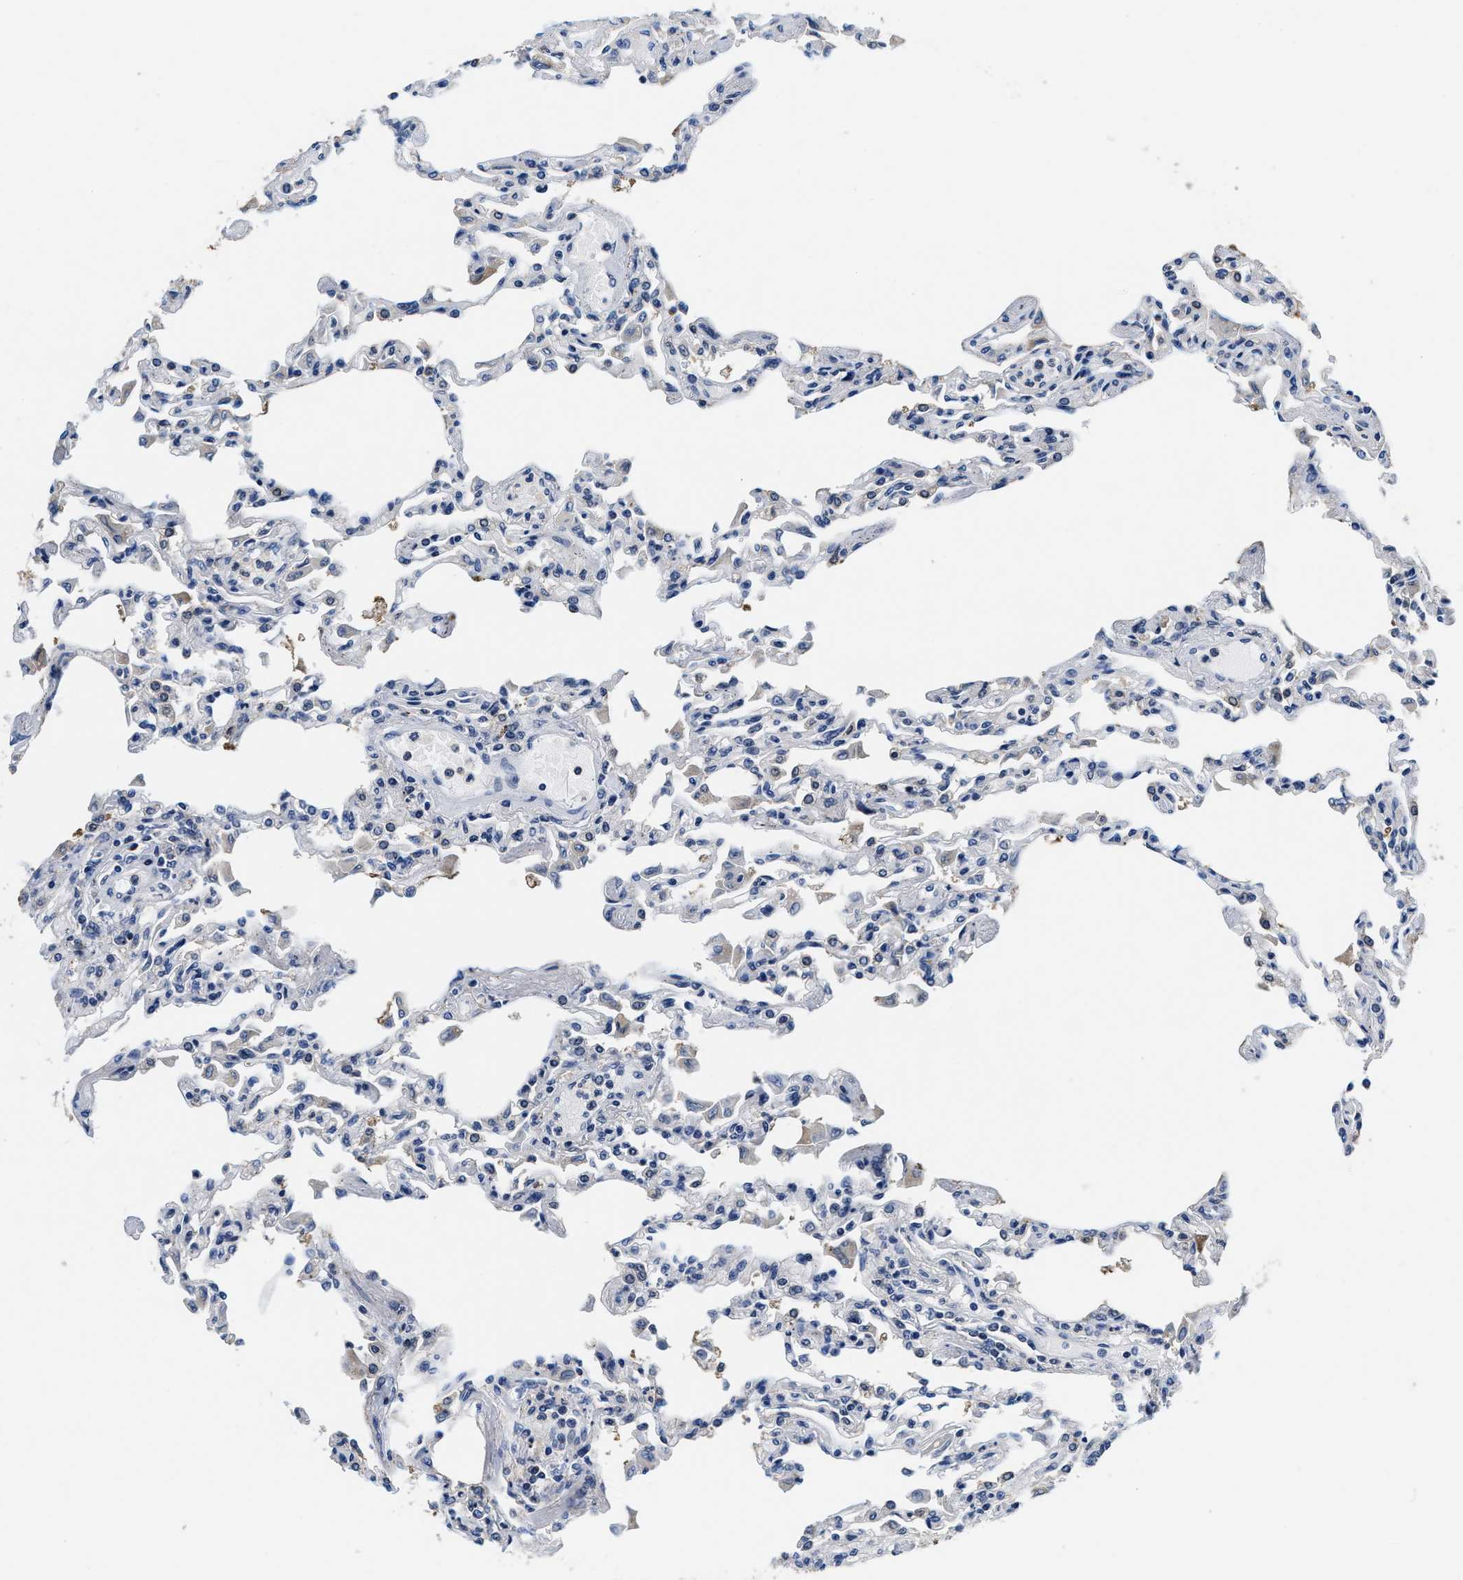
{"staining": {"intensity": "negative", "quantity": "none", "location": "none"}, "tissue": "lung", "cell_type": "Alveolar cells", "image_type": "normal", "snomed": [{"axis": "morphology", "description": "Normal tissue, NOS"}, {"axis": "topography", "description": "Bronchus"}, {"axis": "topography", "description": "Lung"}], "caption": "Immunohistochemistry micrograph of benign lung: lung stained with DAB (3,3'-diaminobenzidine) reveals no significant protein expression in alveolar cells.", "gene": "PHPT1", "patient": {"sex": "female", "age": 49}}